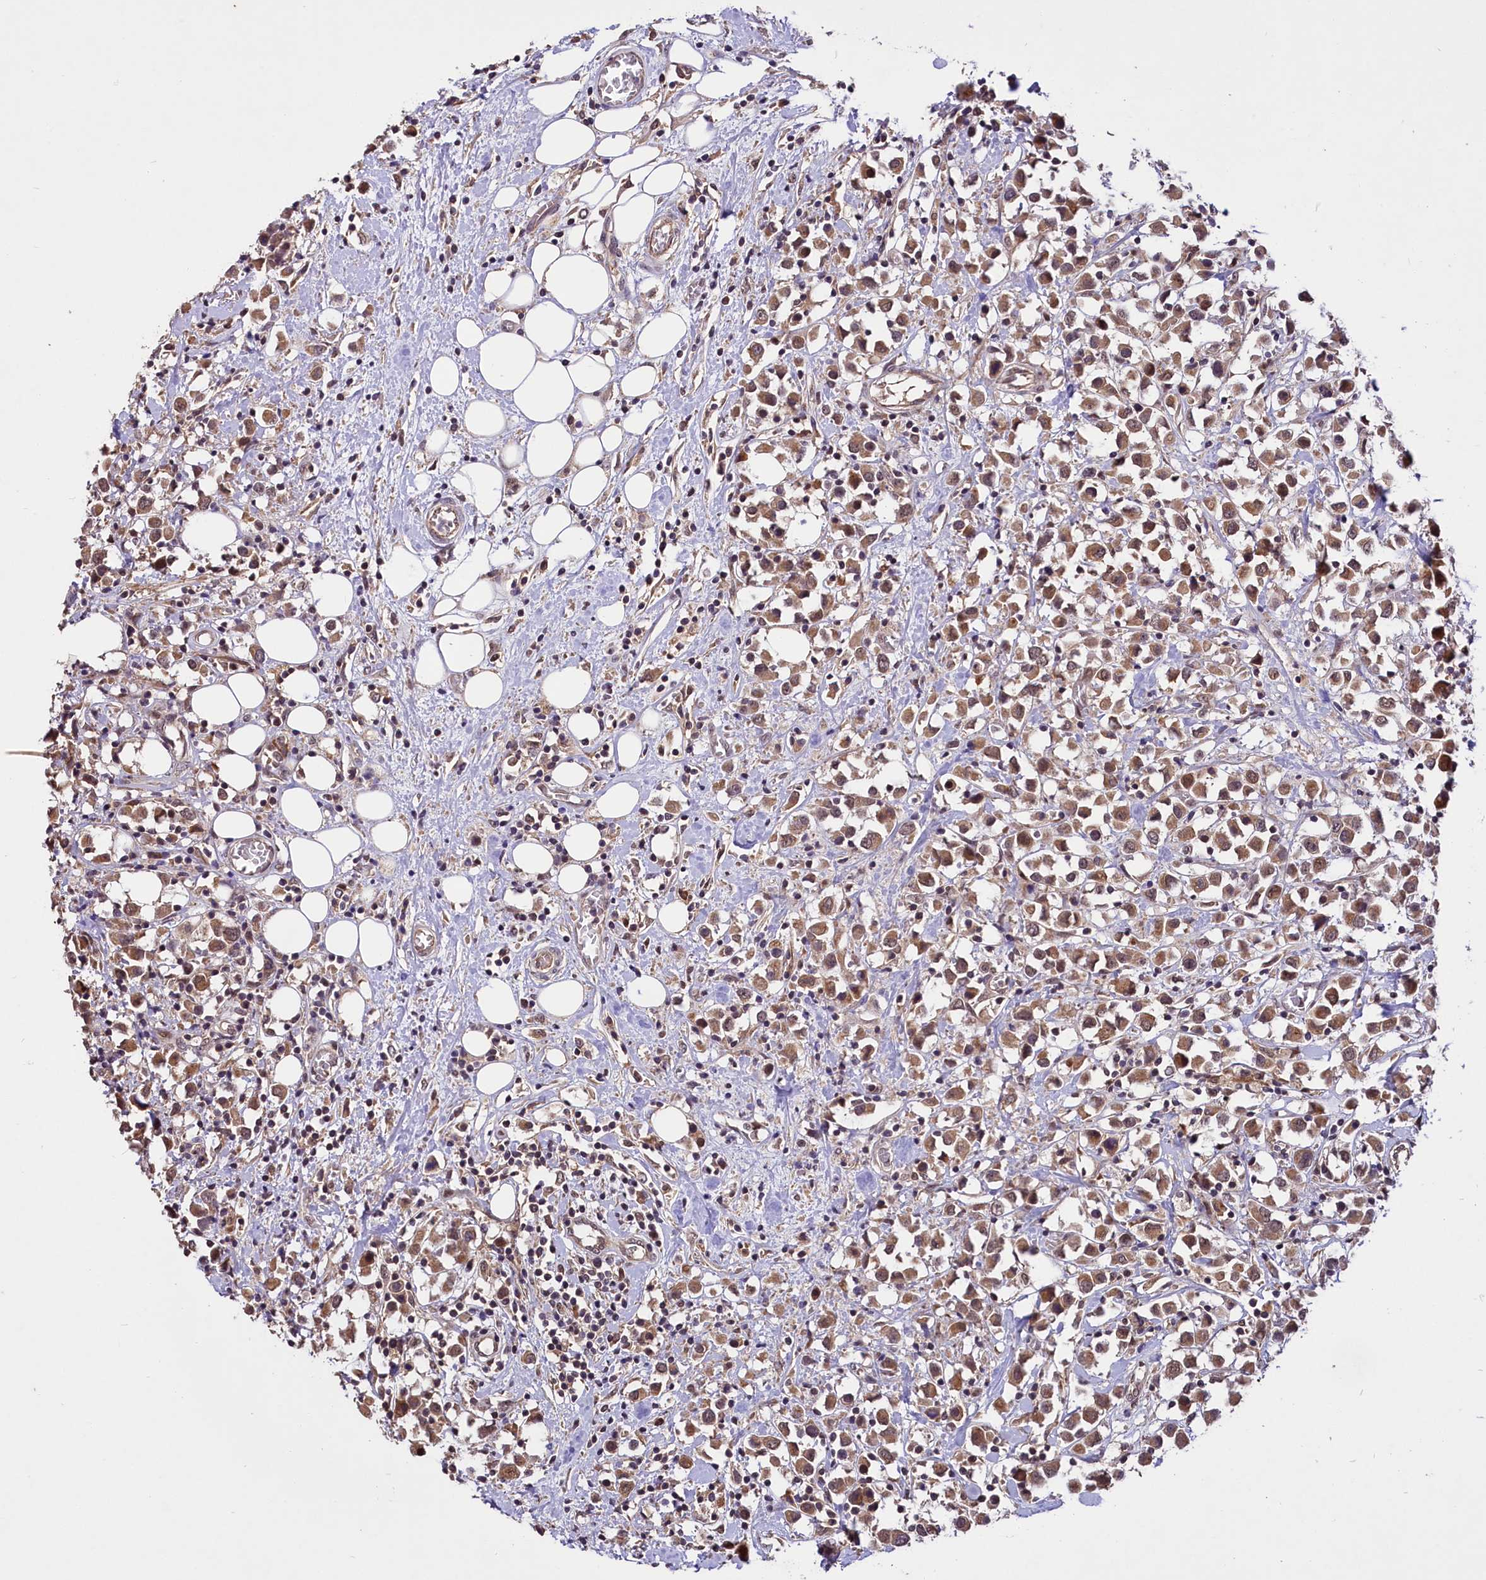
{"staining": {"intensity": "moderate", "quantity": ">75%", "location": "cytoplasmic/membranous,nuclear"}, "tissue": "breast cancer", "cell_type": "Tumor cells", "image_type": "cancer", "snomed": [{"axis": "morphology", "description": "Duct carcinoma"}, {"axis": "topography", "description": "Breast"}], "caption": "Protein analysis of breast invasive ductal carcinoma tissue shows moderate cytoplasmic/membranous and nuclear positivity in approximately >75% of tumor cells. (brown staining indicates protein expression, while blue staining denotes nuclei).", "gene": "UBE3A", "patient": {"sex": "female", "age": 61}}